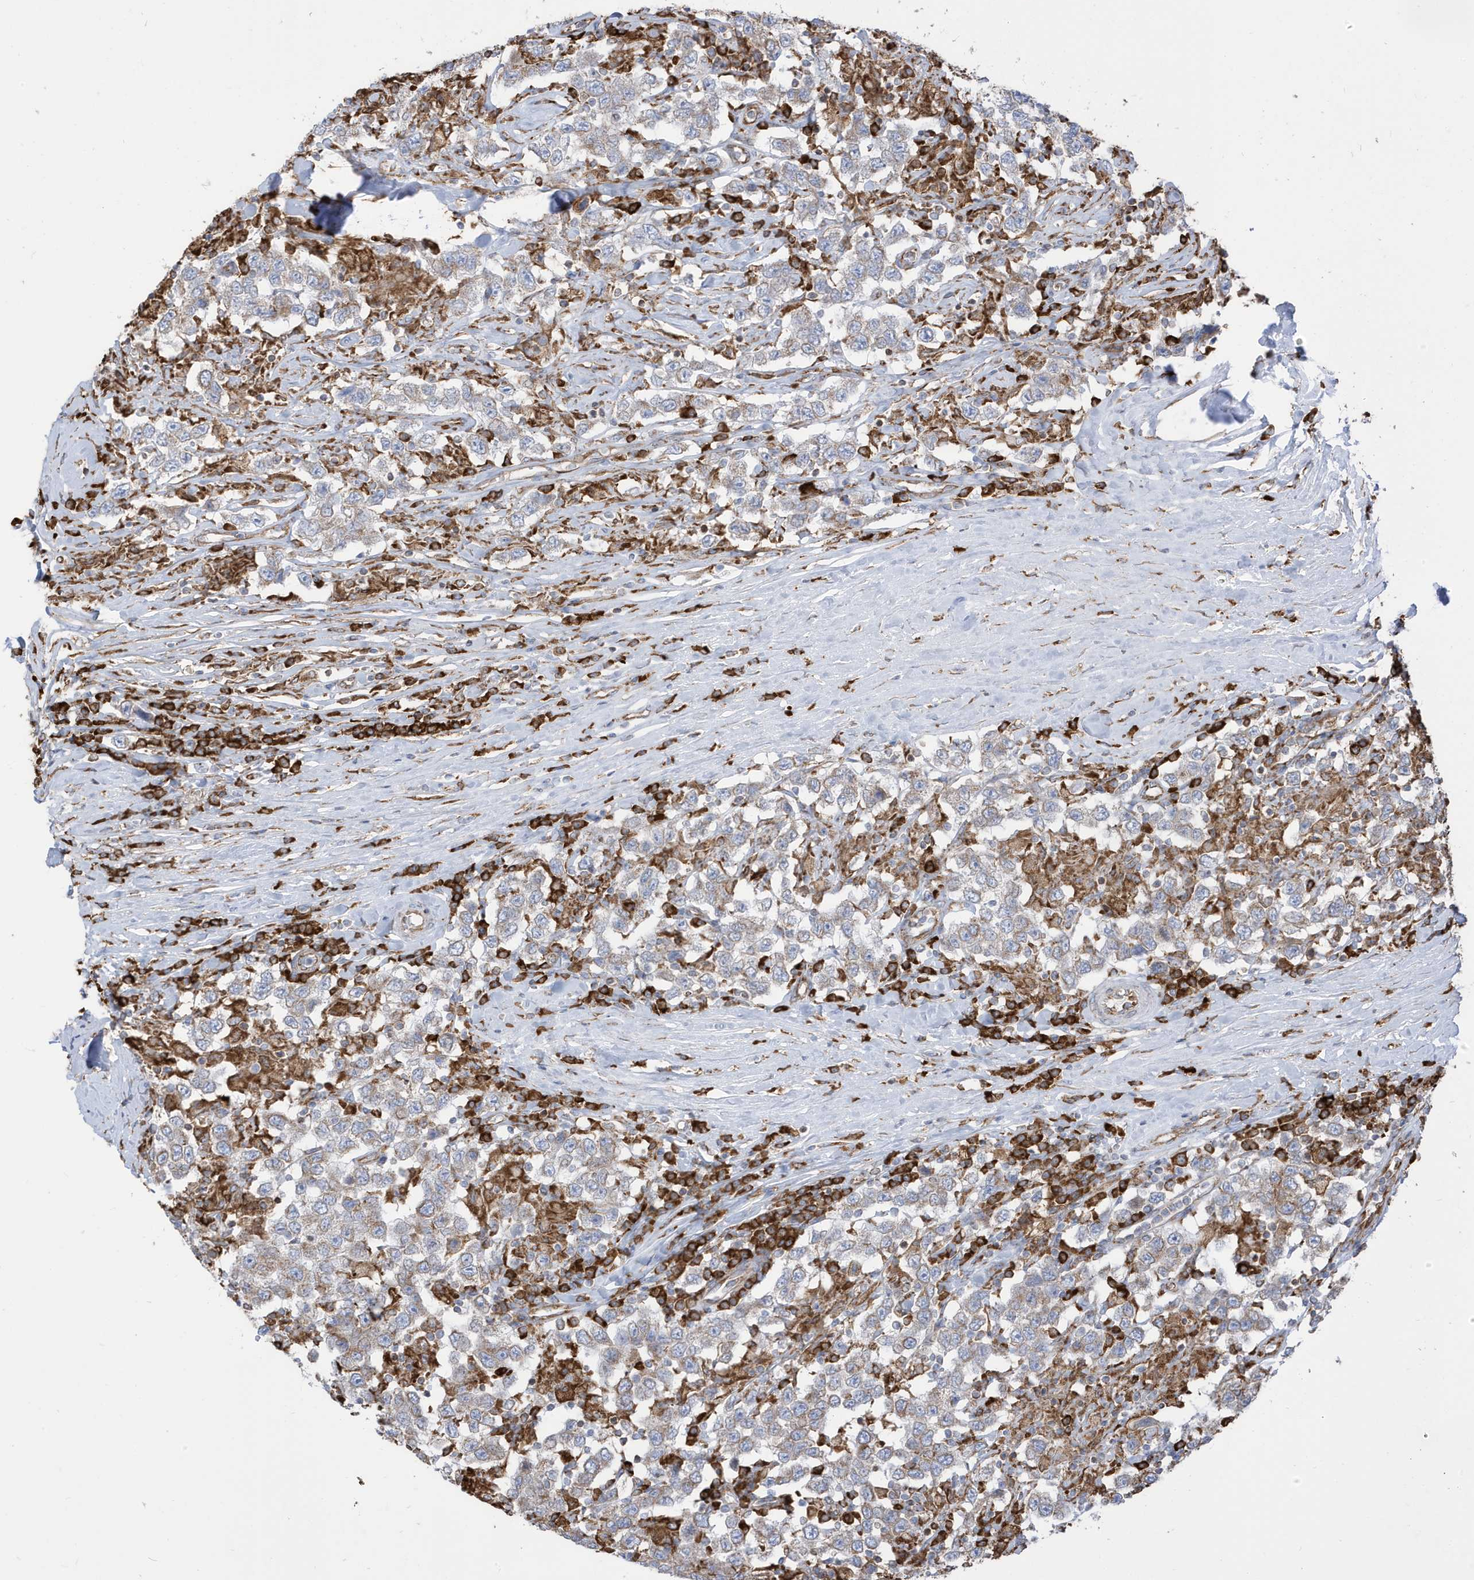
{"staining": {"intensity": "weak", "quantity": "25%-75%", "location": "cytoplasmic/membranous"}, "tissue": "testis cancer", "cell_type": "Tumor cells", "image_type": "cancer", "snomed": [{"axis": "morphology", "description": "Seminoma, NOS"}, {"axis": "topography", "description": "Testis"}], "caption": "Human testis cancer (seminoma) stained with a brown dye reveals weak cytoplasmic/membranous positive expression in approximately 25%-75% of tumor cells.", "gene": "PDIA6", "patient": {"sex": "male", "age": 41}}